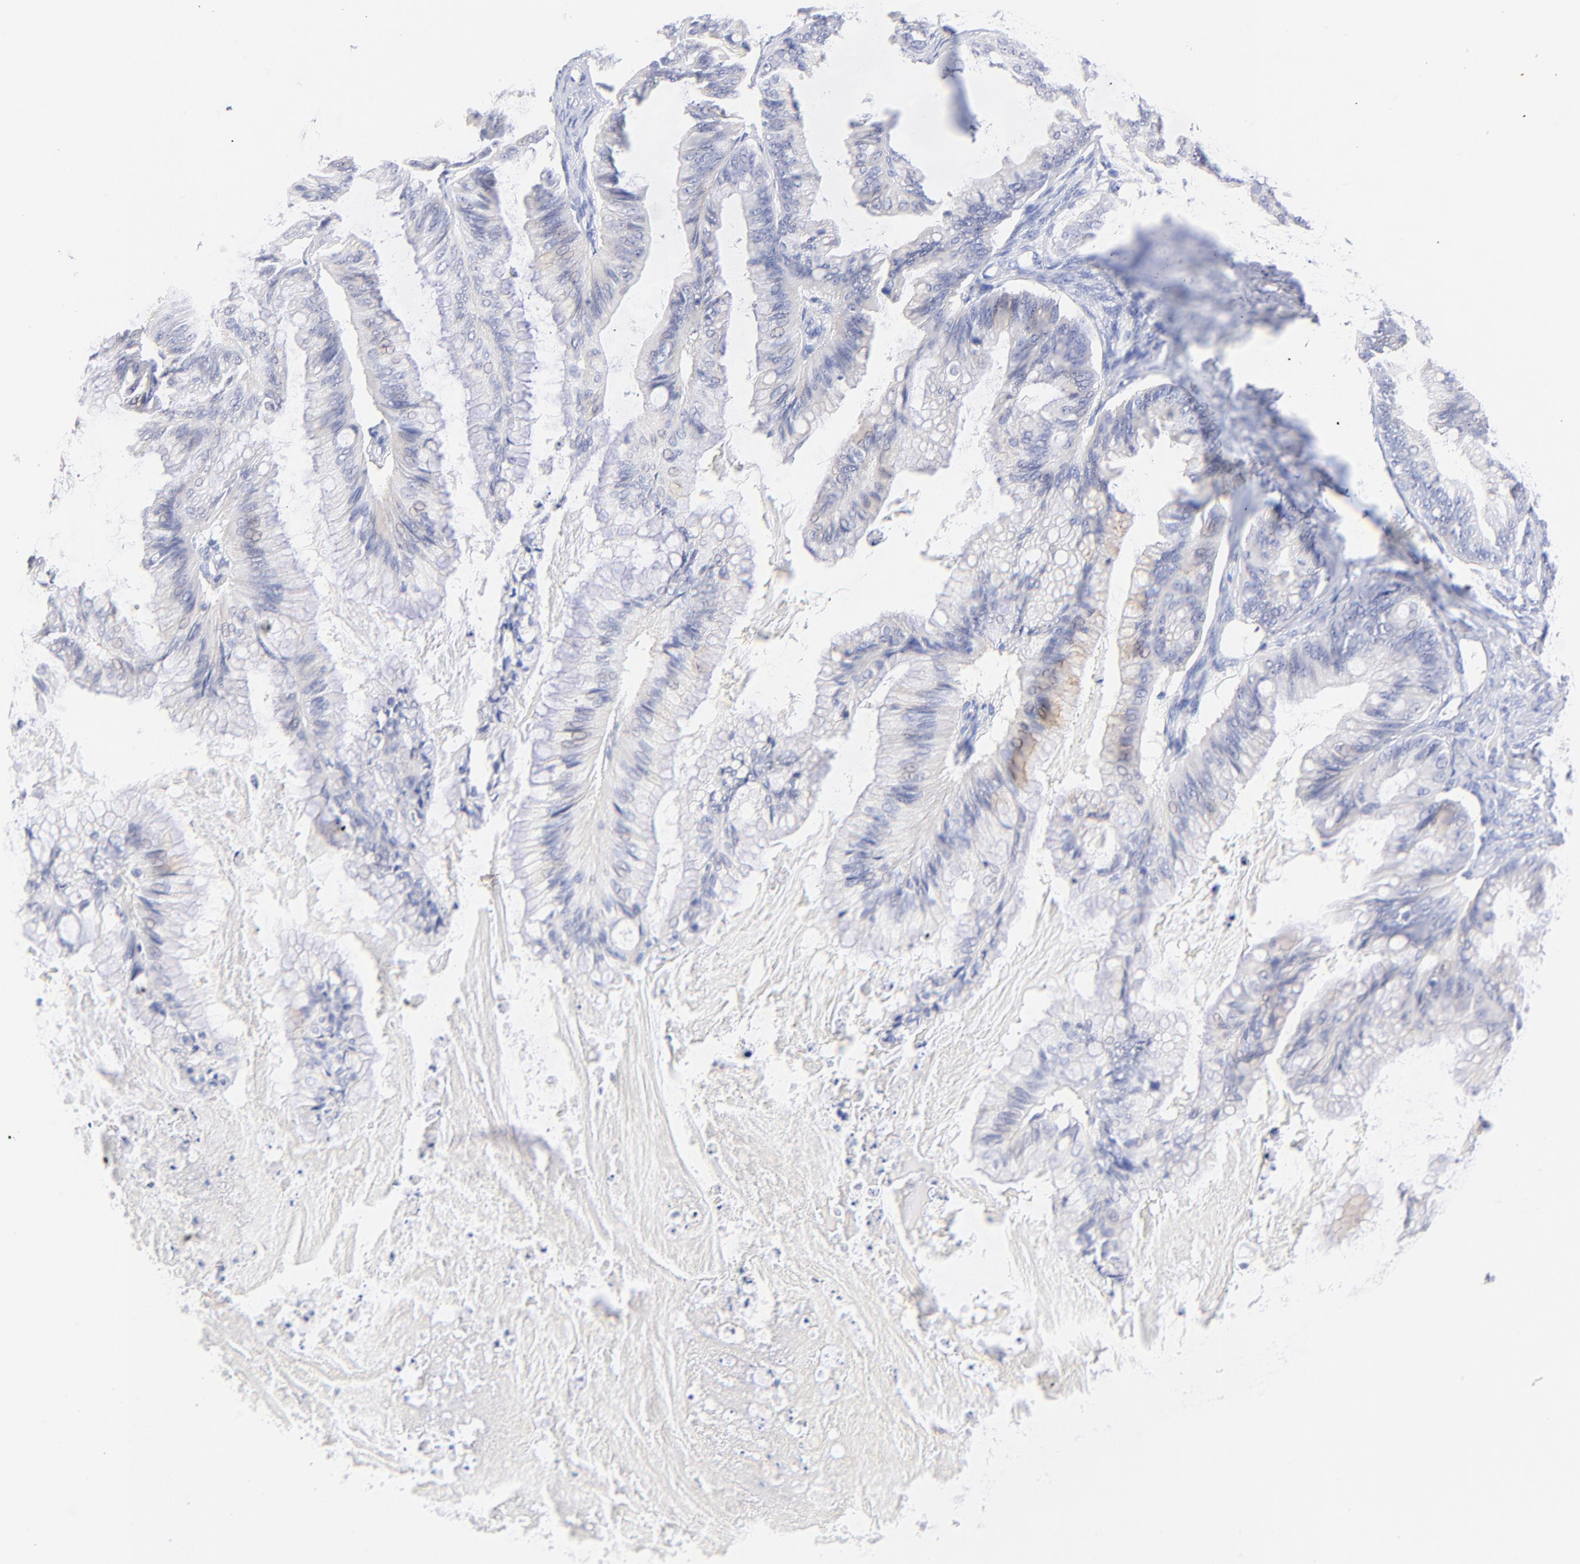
{"staining": {"intensity": "weak", "quantity": "<25%", "location": "cytoplasmic/membranous"}, "tissue": "ovarian cancer", "cell_type": "Tumor cells", "image_type": "cancer", "snomed": [{"axis": "morphology", "description": "Cystadenocarcinoma, mucinous, NOS"}, {"axis": "topography", "description": "Ovary"}], "caption": "A micrograph of ovarian cancer stained for a protein displays no brown staining in tumor cells. The staining was performed using DAB (3,3'-diaminobenzidine) to visualize the protein expression in brown, while the nuclei were stained in blue with hematoxylin (Magnification: 20x).", "gene": "EBP", "patient": {"sex": "female", "age": 57}}